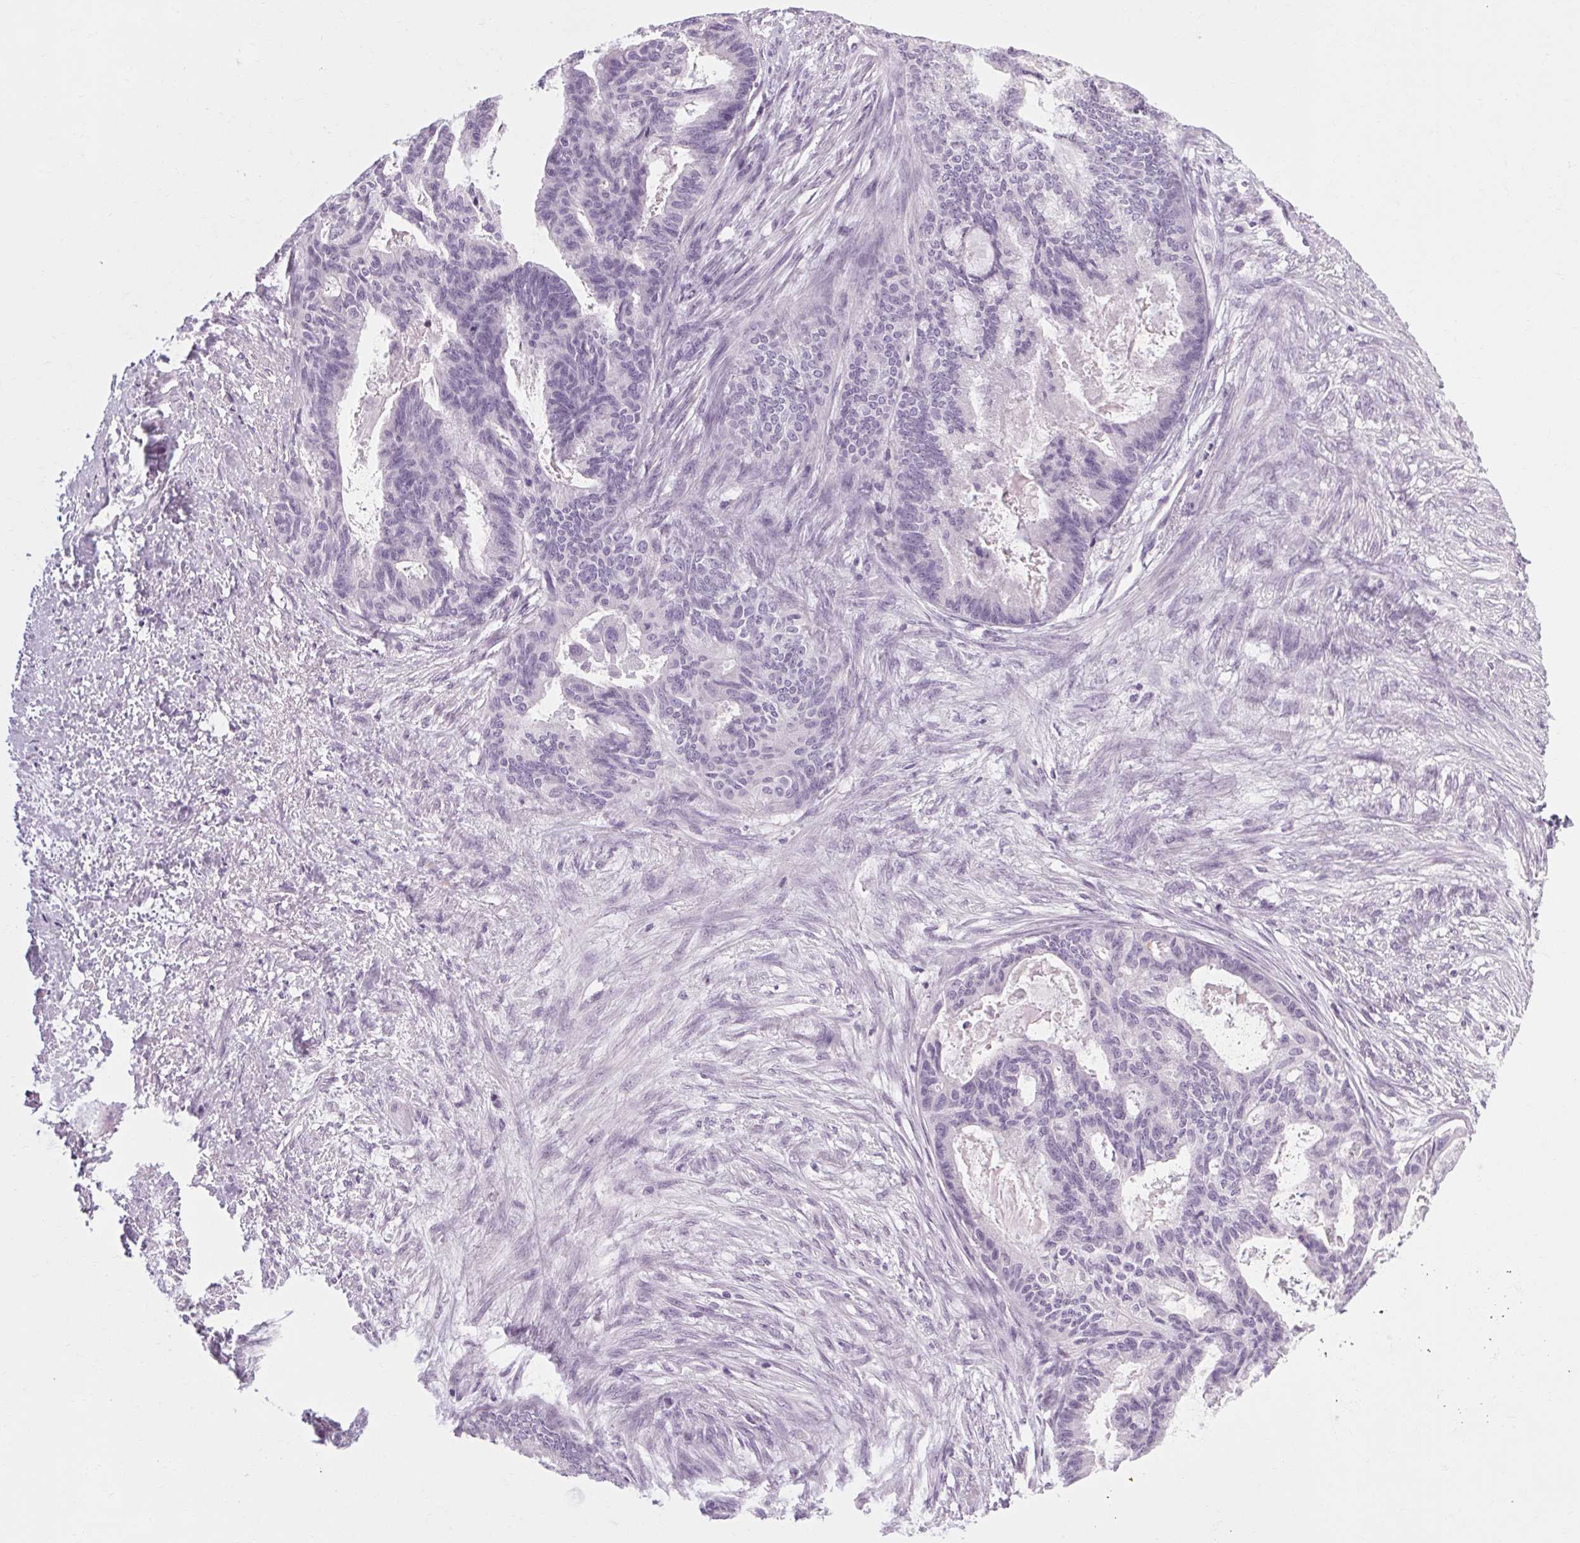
{"staining": {"intensity": "negative", "quantity": "none", "location": "none"}, "tissue": "endometrial cancer", "cell_type": "Tumor cells", "image_type": "cancer", "snomed": [{"axis": "morphology", "description": "Adenocarcinoma, NOS"}, {"axis": "topography", "description": "Endometrium"}], "caption": "Adenocarcinoma (endometrial) stained for a protein using IHC demonstrates no positivity tumor cells.", "gene": "POMC", "patient": {"sex": "female", "age": 86}}